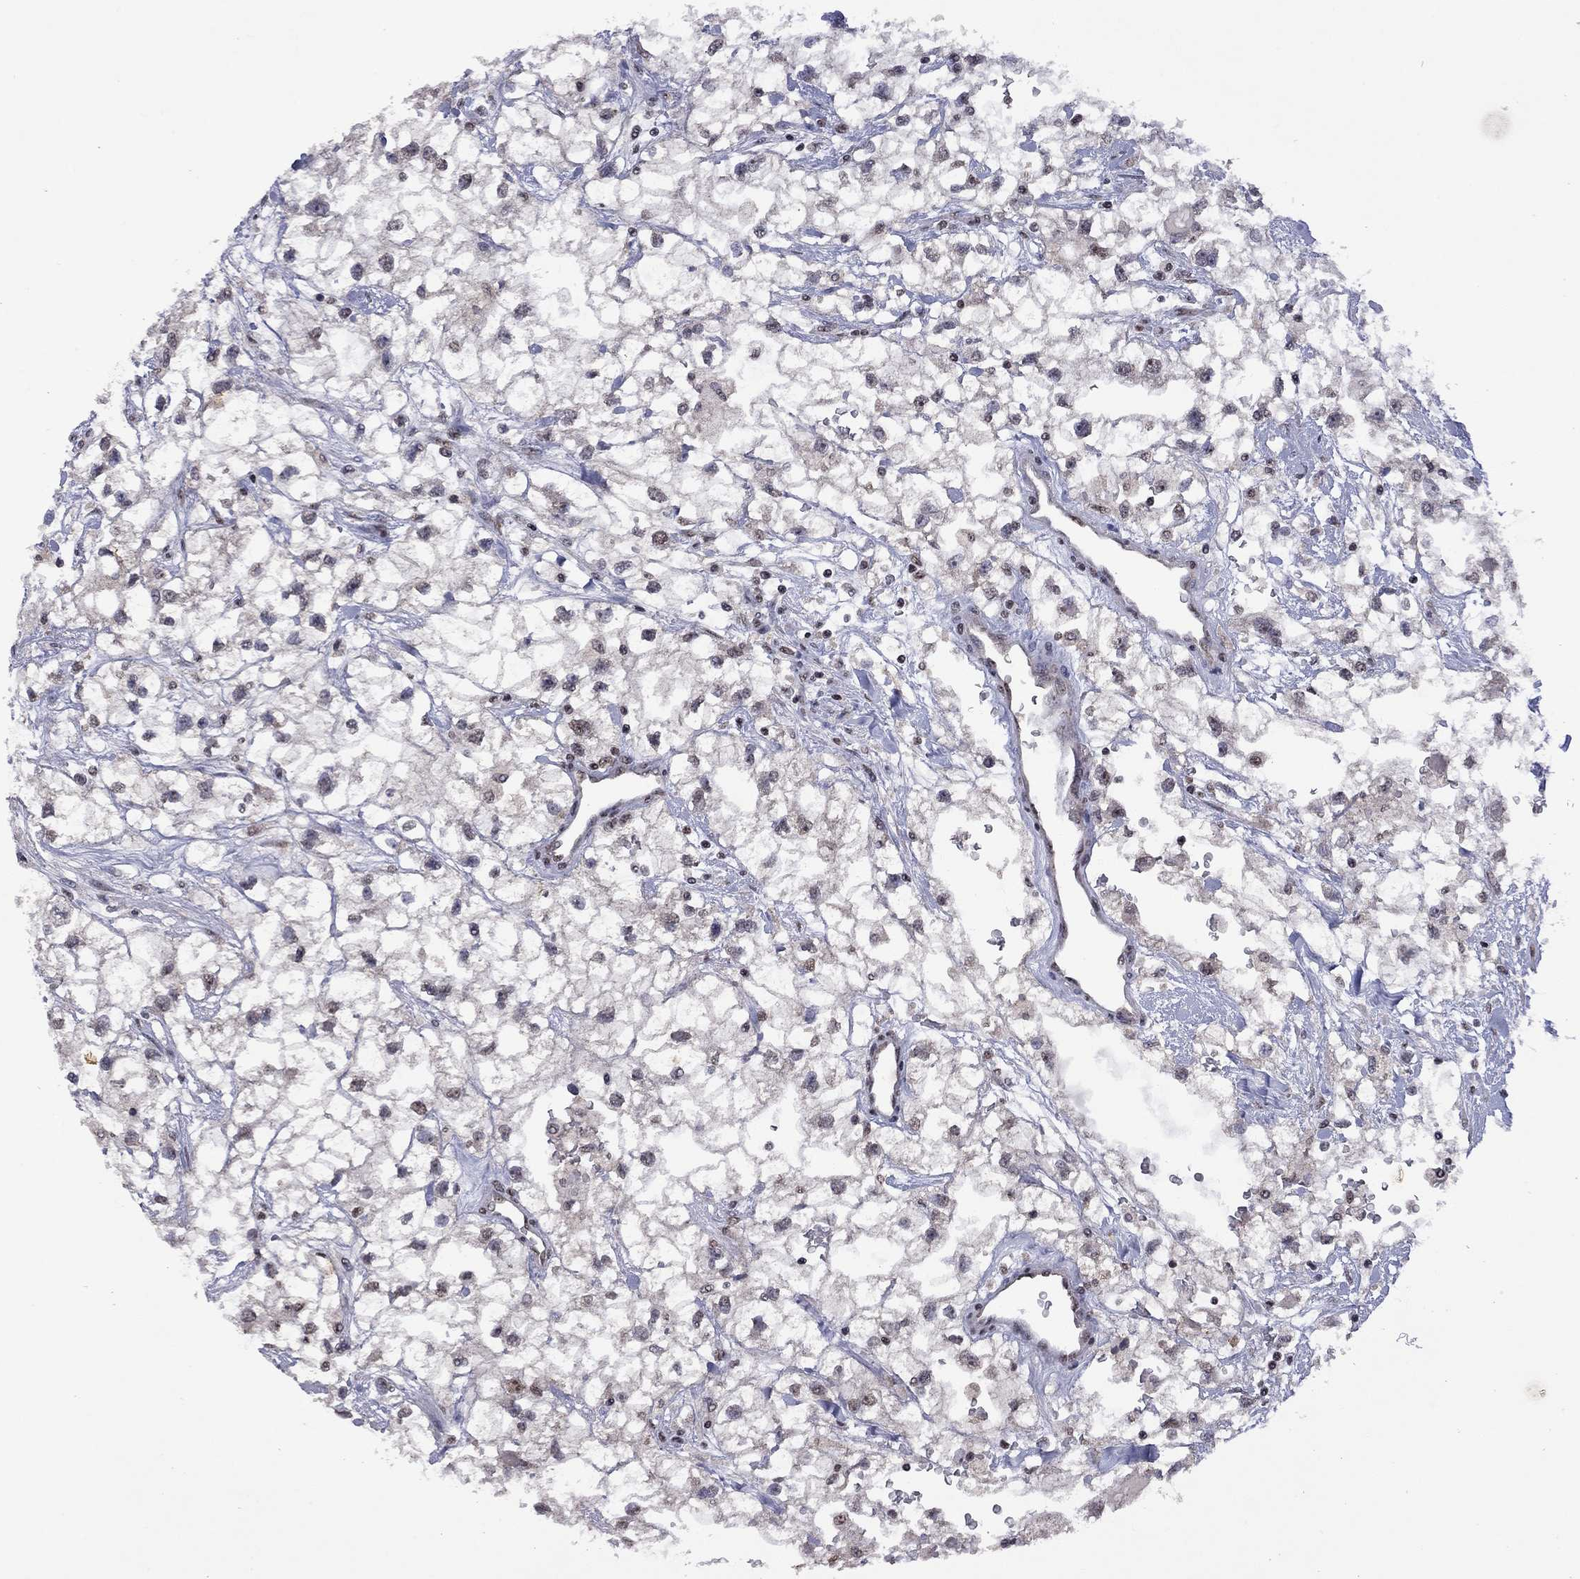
{"staining": {"intensity": "weak", "quantity": "<25%", "location": "nuclear"}, "tissue": "renal cancer", "cell_type": "Tumor cells", "image_type": "cancer", "snomed": [{"axis": "morphology", "description": "Adenocarcinoma, NOS"}, {"axis": "topography", "description": "Kidney"}], "caption": "Tumor cells are negative for protein expression in human adenocarcinoma (renal).", "gene": "SPOUT1", "patient": {"sex": "male", "age": 59}}